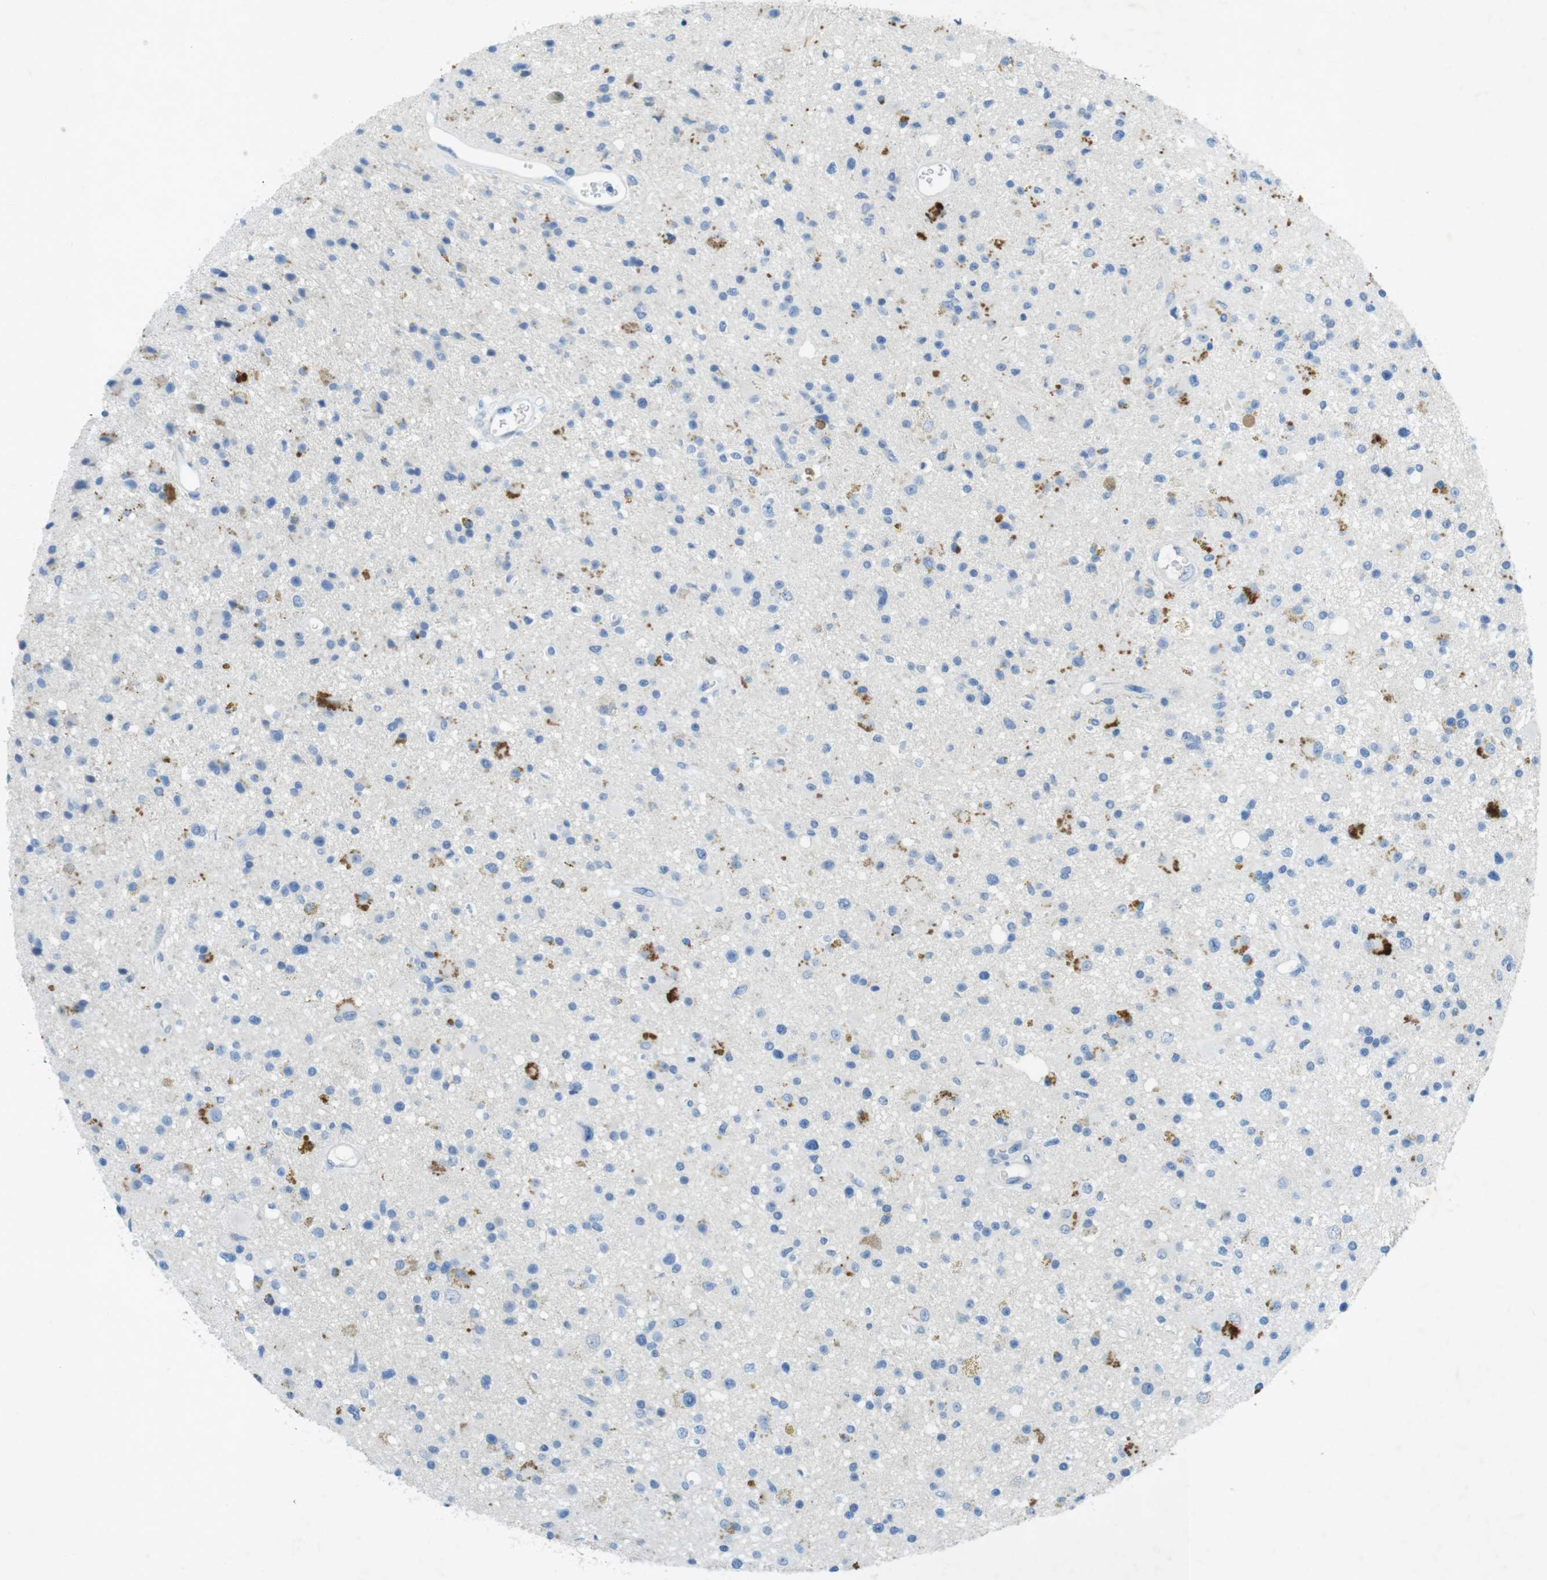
{"staining": {"intensity": "moderate", "quantity": "<25%", "location": "cytoplasmic/membranous"}, "tissue": "glioma", "cell_type": "Tumor cells", "image_type": "cancer", "snomed": [{"axis": "morphology", "description": "Glioma, malignant, High grade"}, {"axis": "topography", "description": "Brain"}], "caption": "Protein analysis of malignant high-grade glioma tissue reveals moderate cytoplasmic/membranous expression in approximately <25% of tumor cells.", "gene": "CD320", "patient": {"sex": "male", "age": 33}}